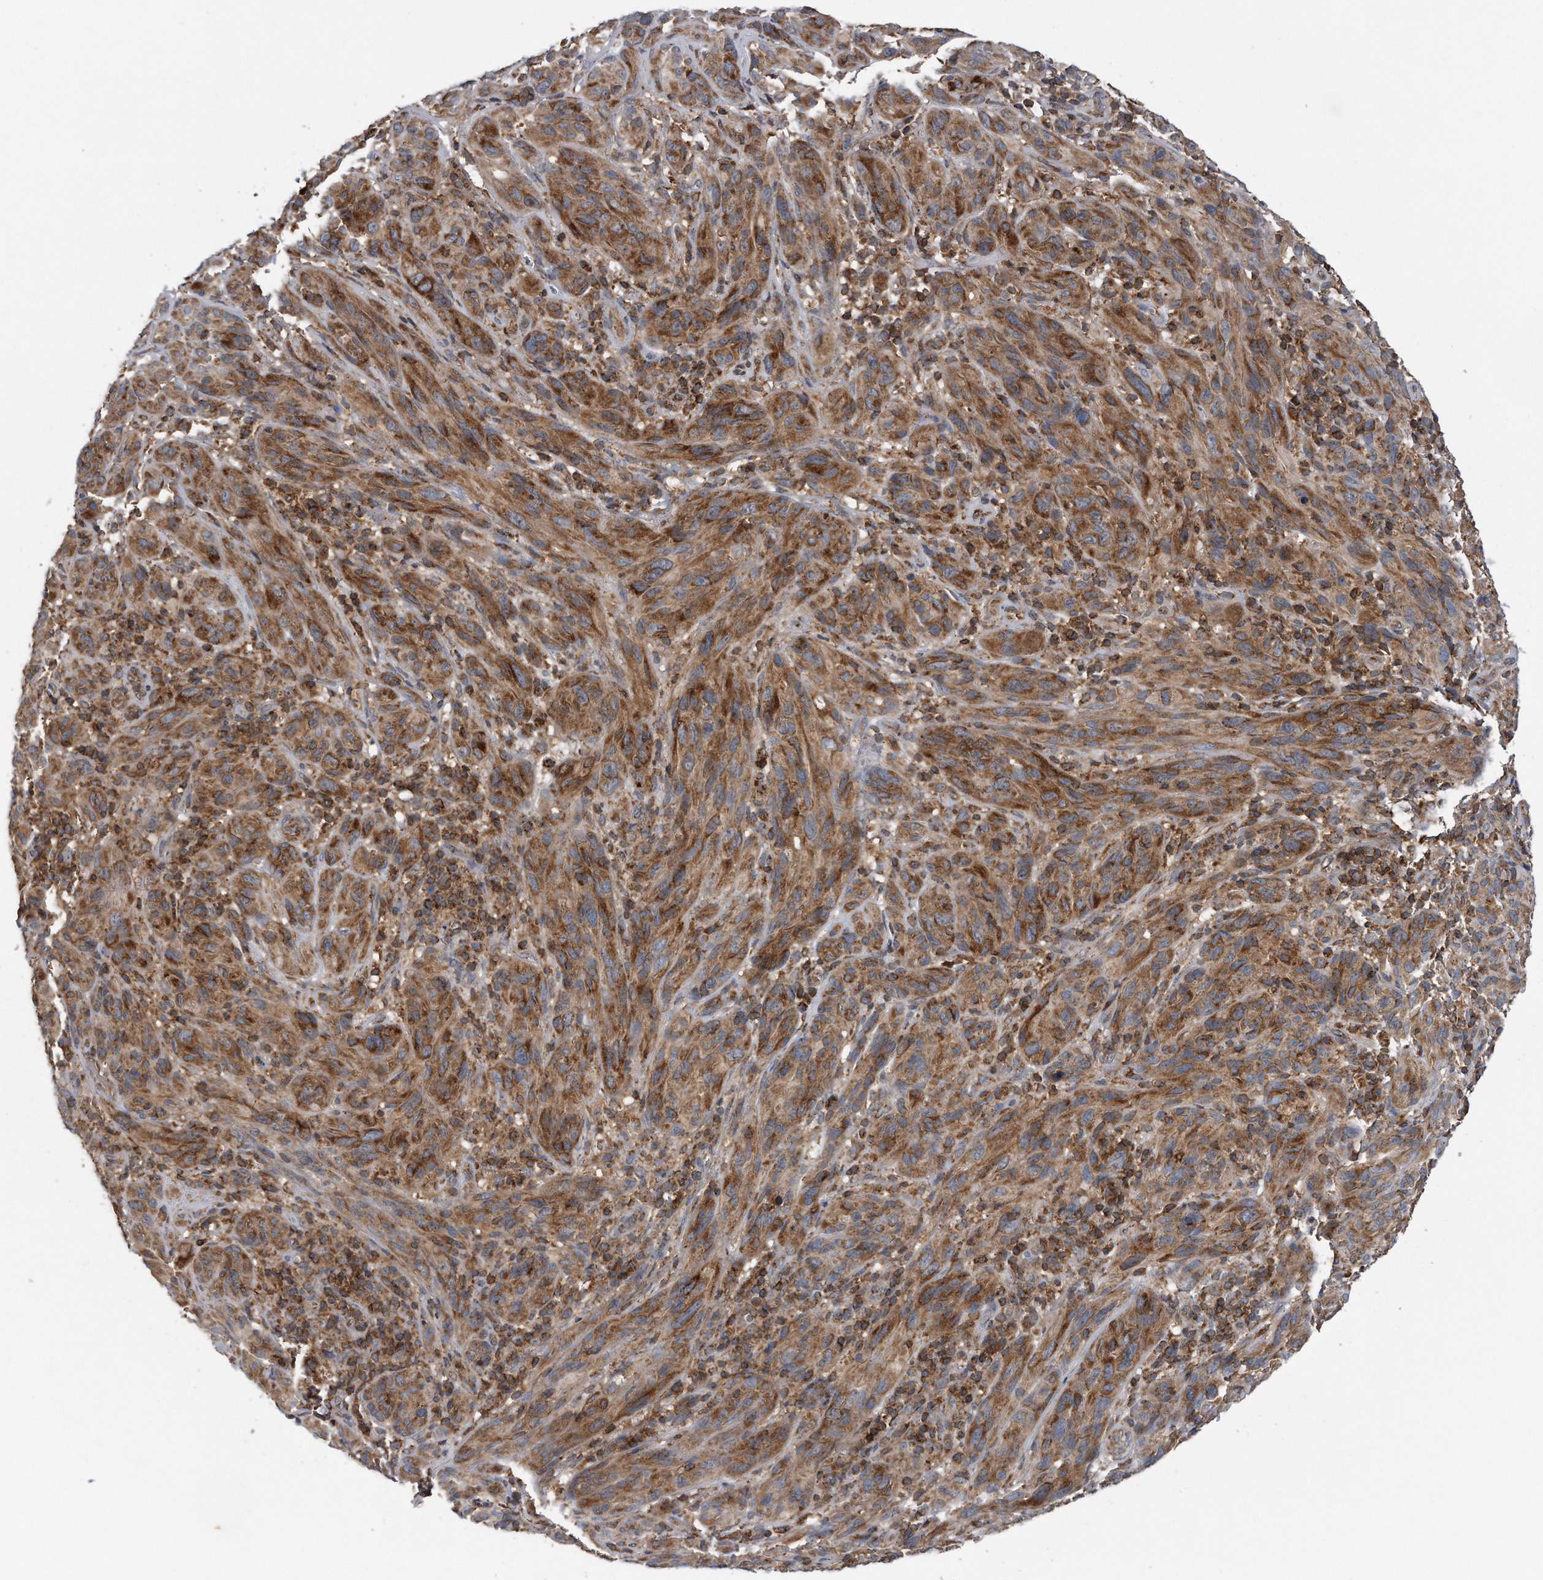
{"staining": {"intensity": "moderate", "quantity": ">75%", "location": "cytoplasmic/membranous"}, "tissue": "melanoma", "cell_type": "Tumor cells", "image_type": "cancer", "snomed": [{"axis": "morphology", "description": "Malignant melanoma, NOS"}, {"axis": "topography", "description": "Skin of head"}], "caption": "About >75% of tumor cells in human melanoma exhibit moderate cytoplasmic/membranous protein staining as visualized by brown immunohistochemical staining.", "gene": "ALPK2", "patient": {"sex": "male", "age": 96}}